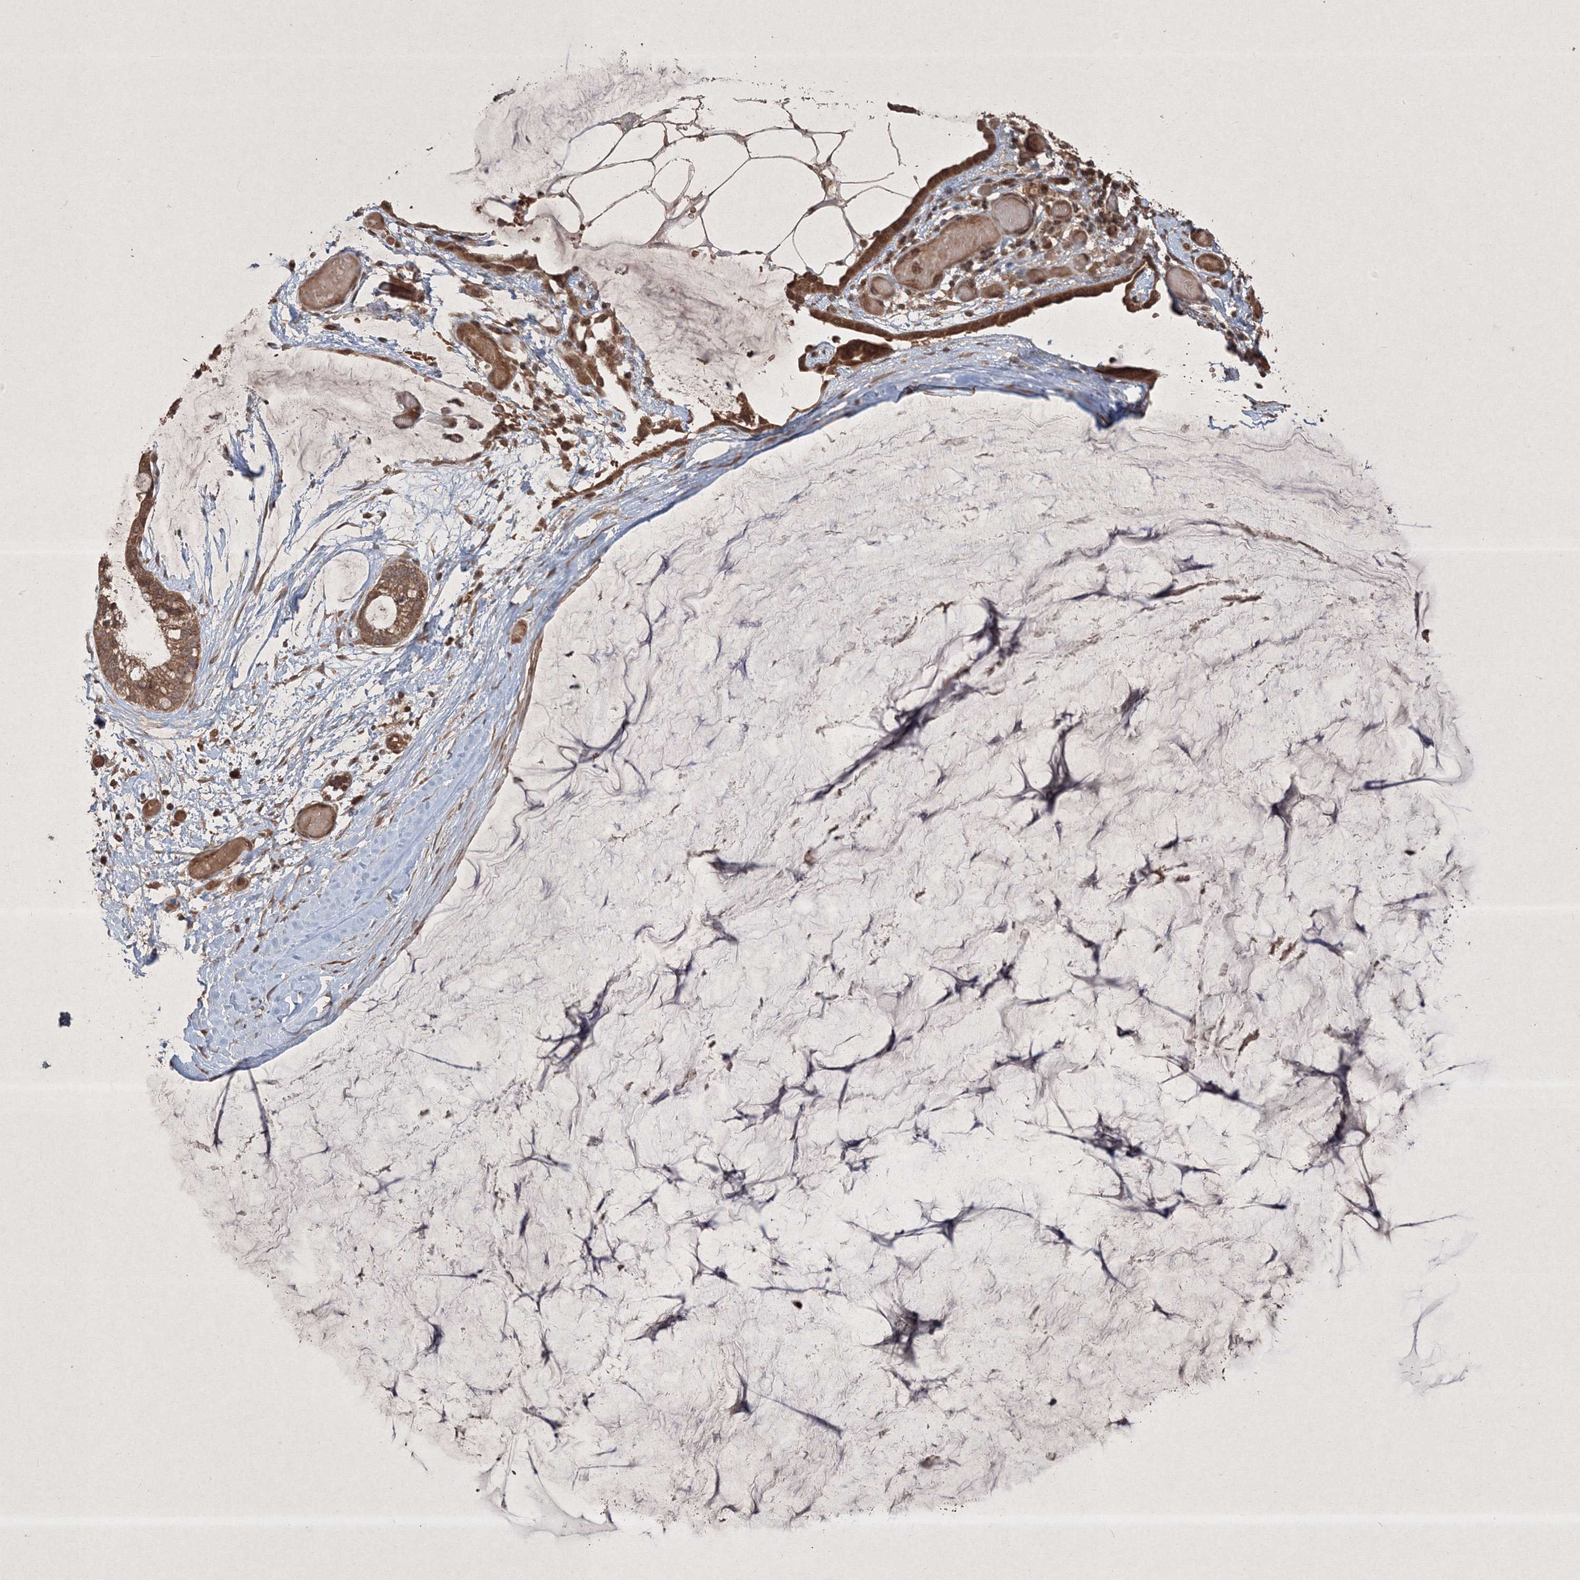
{"staining": {"intensity": "moderate", "quantity": ">75%", "location": "cytoplasmic/membranous"}, "tissue": "ovarian cancer", "cell_type": "Tumor cells", "image_type": "cancer", "snomed": [{"axis": "morphology", "description": "Cystadenocarcinoma, mucinous, NOS"}, {"axis": "topography", "description": "Ovary"}], "caption": "A high-resolution histopathology image shows IHC staining of ovarian cancer (mucinous cystadenocarcinoma), which demonstrates moderate cytoplasmic/membranous staining in about >75% of tumor cells.", "gene": "PELI3", "patient": {"sex": "female", "age": 39}}